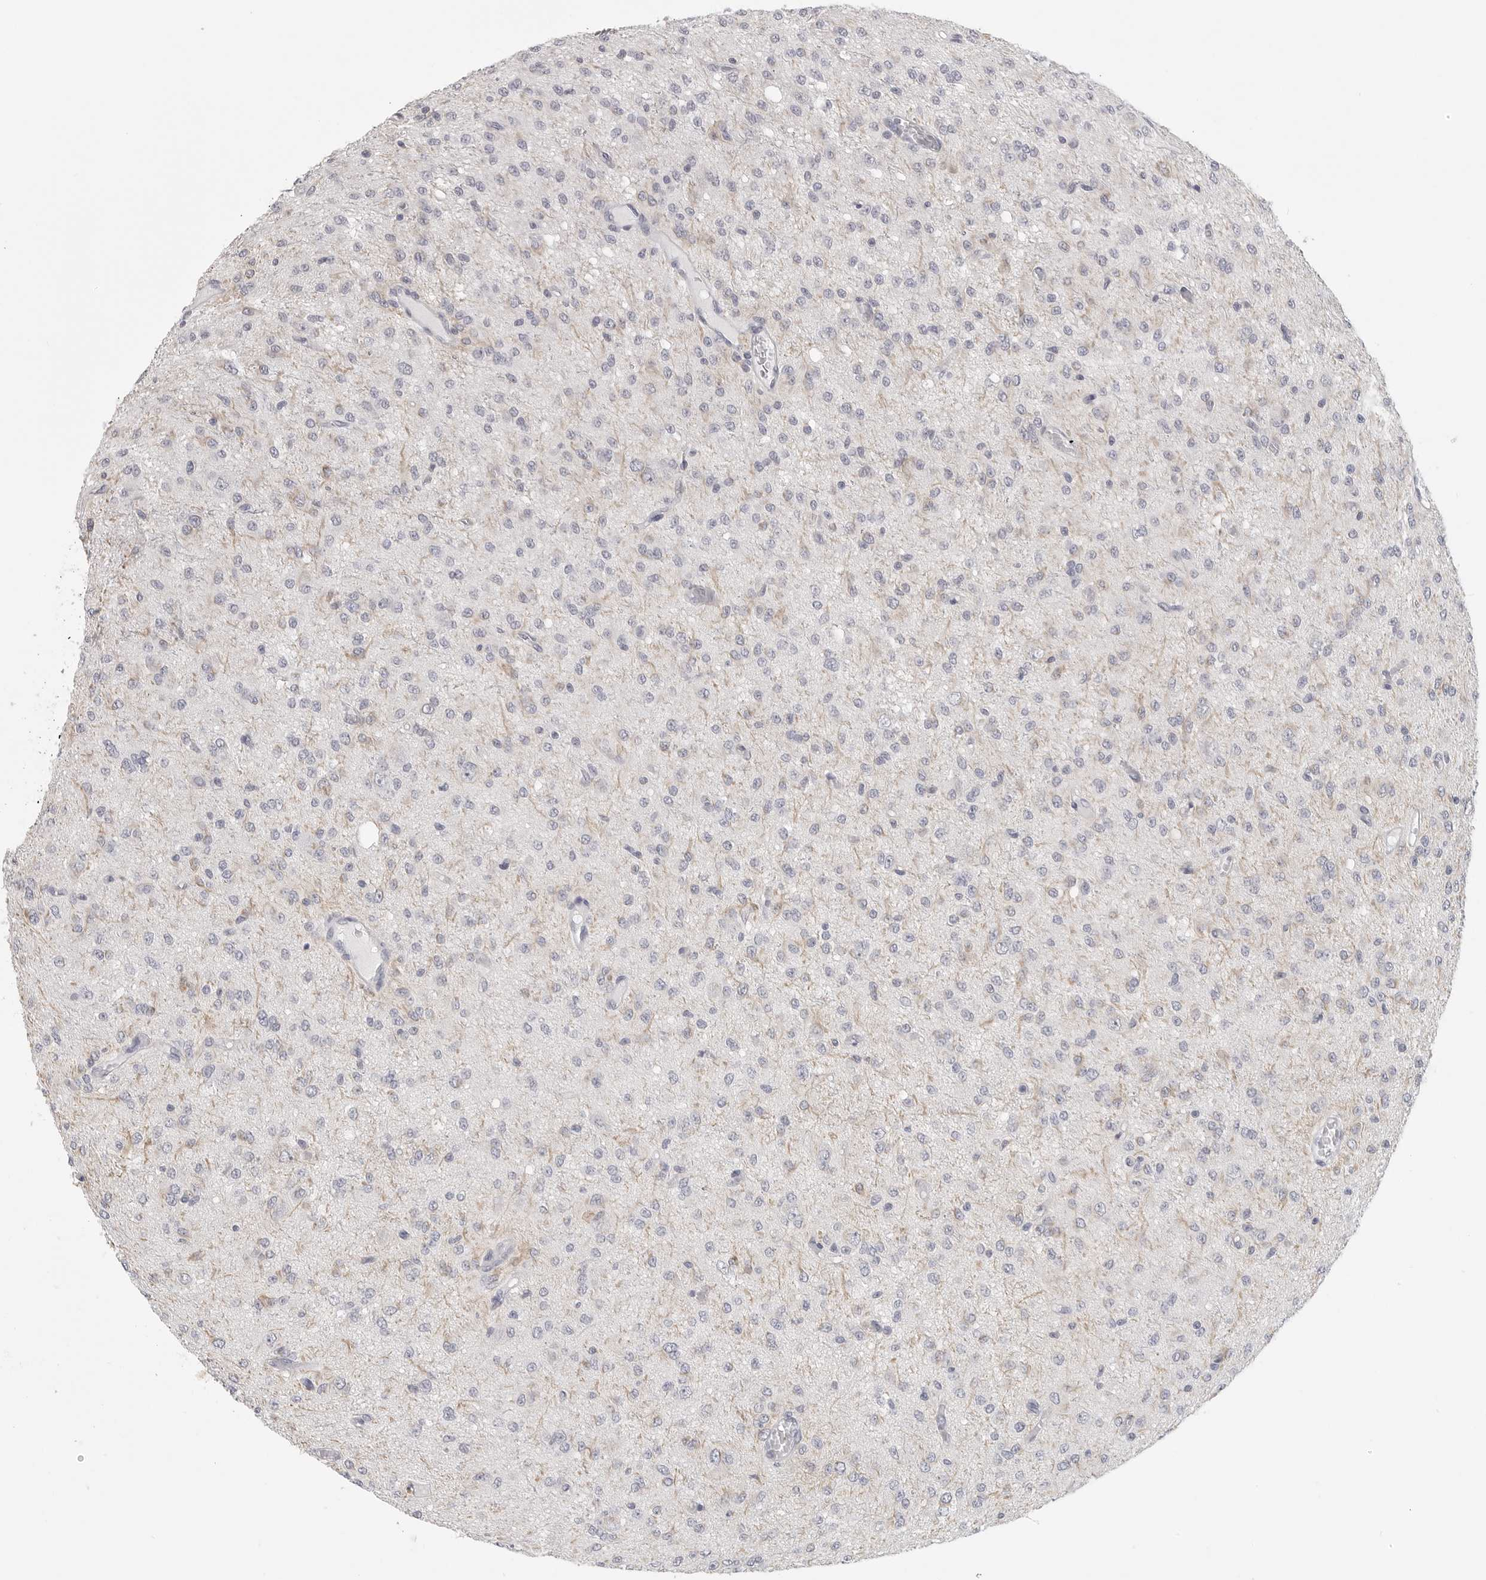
{"staining": {"intensity": "negative", "quantity": "none", "location": "none"}, "tissue": "glioma", "cell_type": "Tumor cells", "image_type": "cancer", "snomed": [{"axis": "morphology", "description": "Glioma, malignant, High grade"}, {"axis": "topography", "description": "Brain"}], "caption": "Histopathology image shows no significant protein positivity in tumor cells of glioma.", "gene": "HMGCS2", "patient": {"sex": "female", "age": 59}}